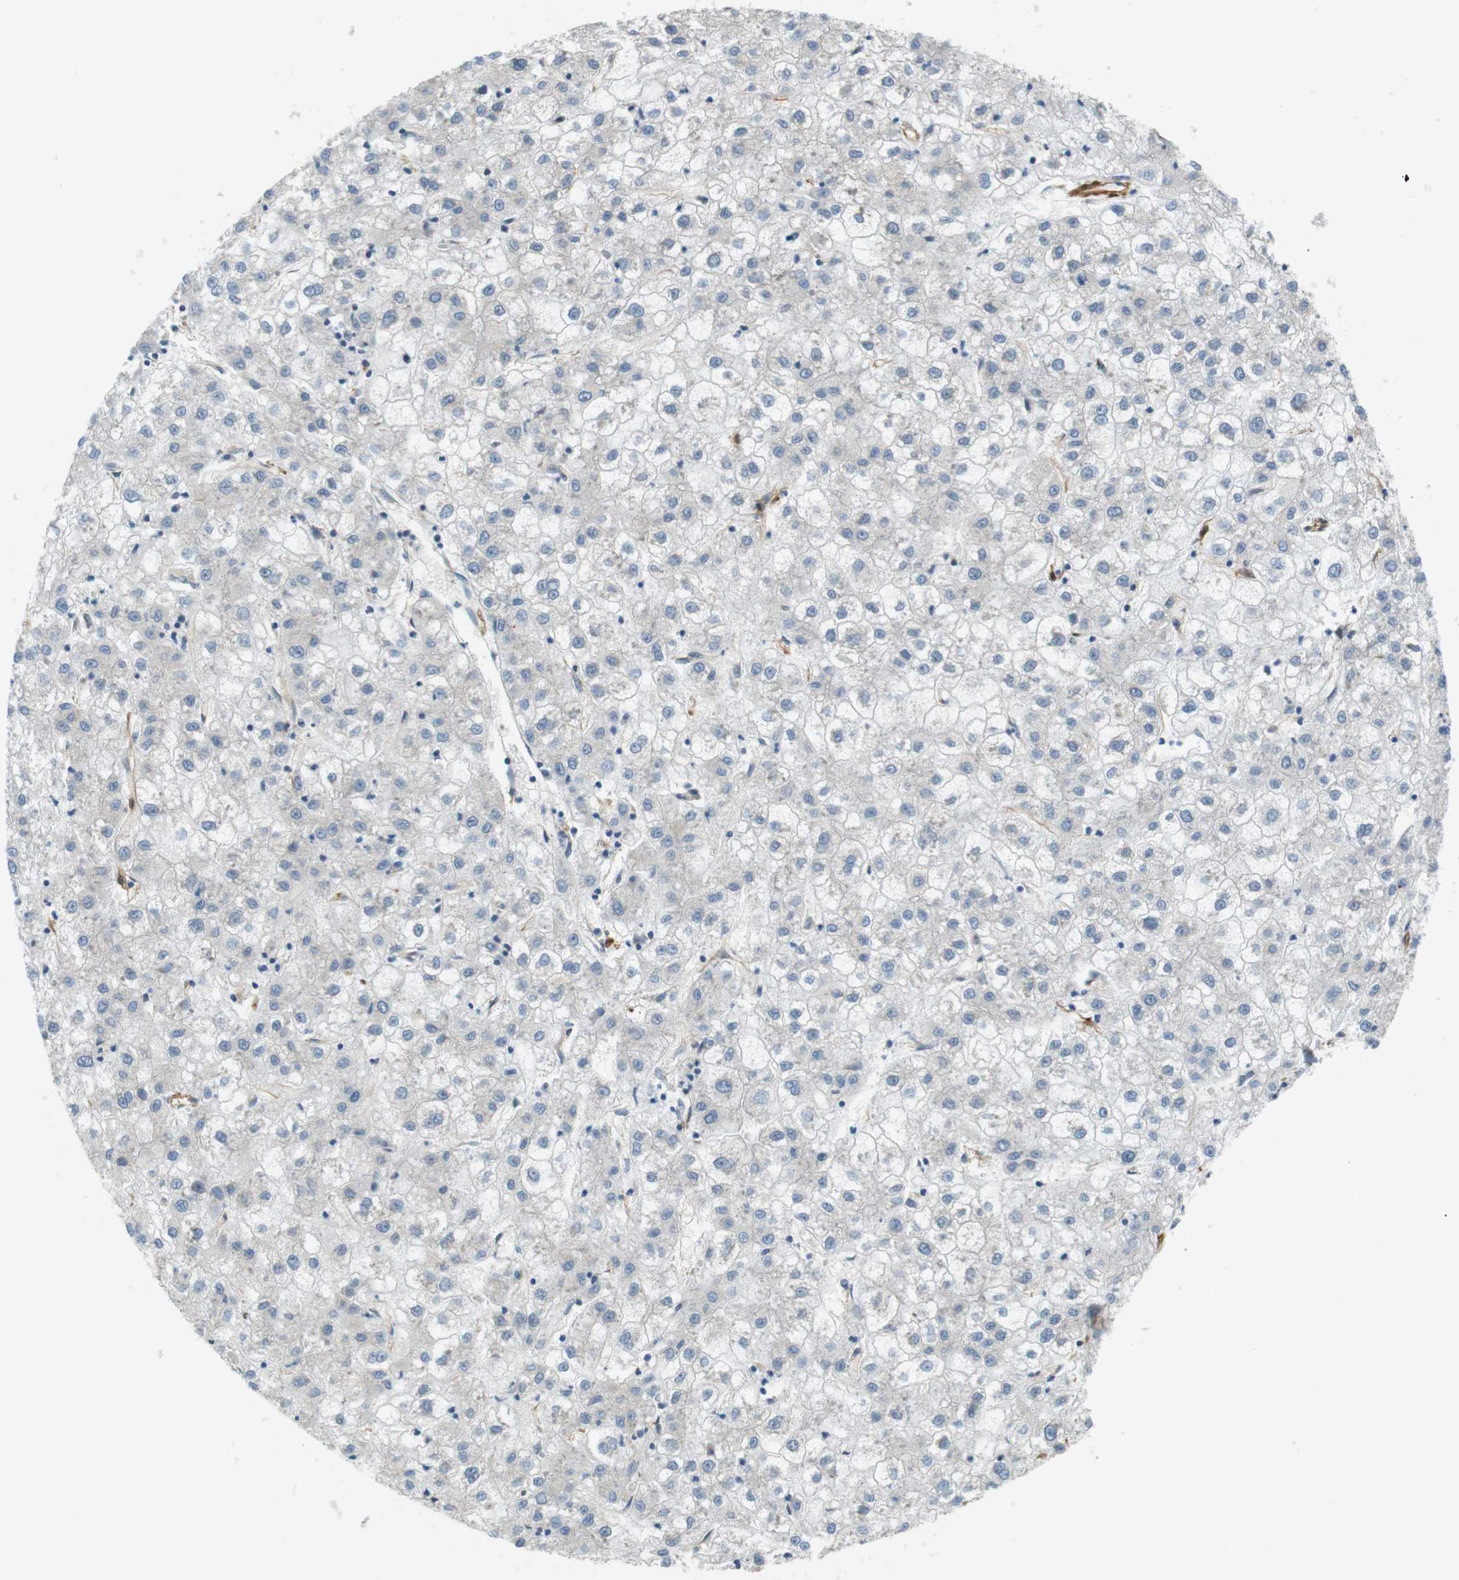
{"staining": {"intensity": "negative", "quantity": "none", "location": "none"}, "tissue": "liver cancer", "cell_type": "Tumor cells", "image_type": "cancer", "snomed": [{"axis": "morphology", "description": "Carcinoma, Hepatocellular, NOS"}, {"axis": "topography", "description": "Liver"}], "caption": "IHC histopathology image of neoplastic tissue: liver hepatocellular carcinoma stained with DAB (3,3'-diaminobenzidine) displays no significant protein expression in tumor cells.", "gene": "CYTH3", "patient": {"sex": "male", "age": 72}}